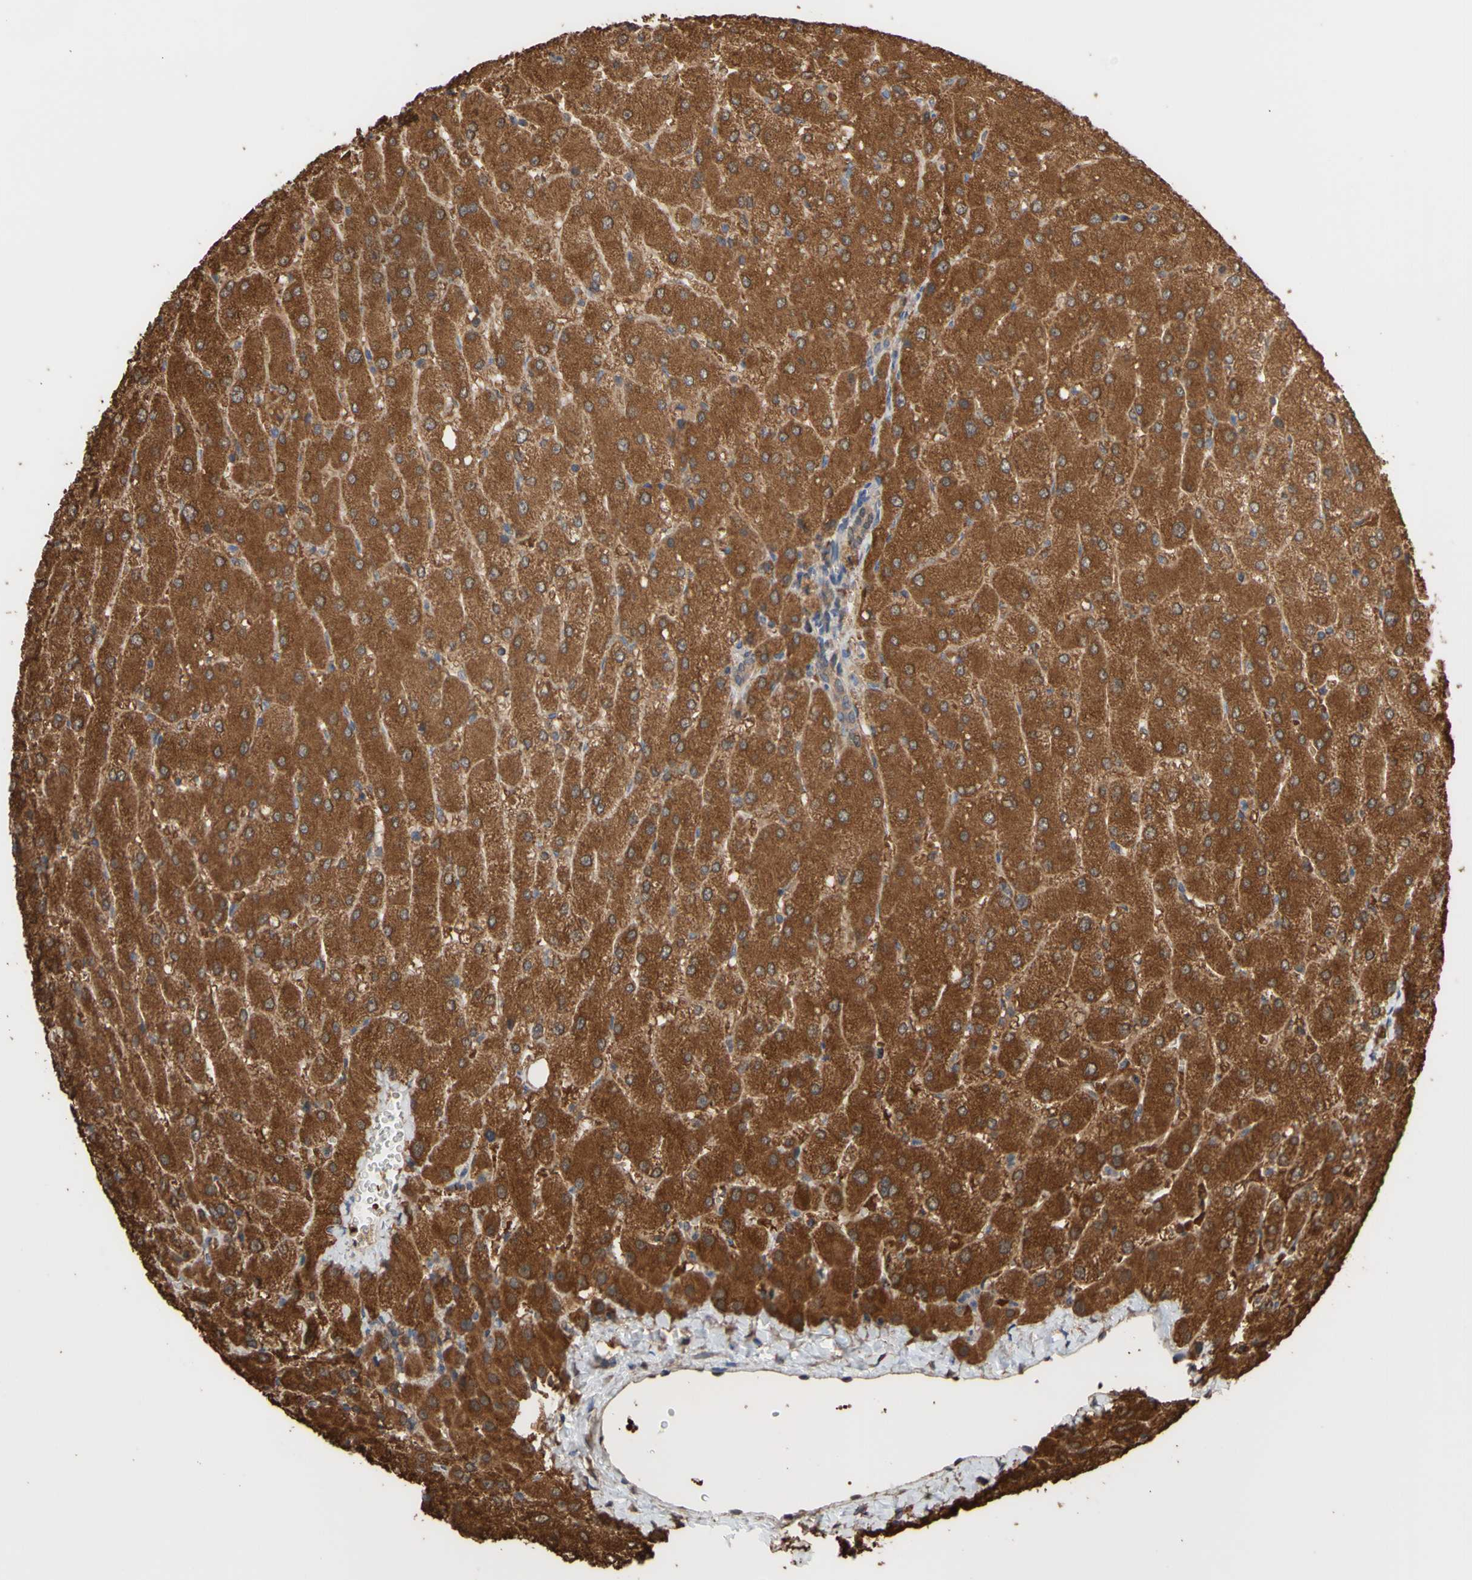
{"staining": {"intensity": "moderate", "quantity": ">75%", "location": "cytoplasmic/membranous"}, "tissue": "liver", "cell_type": "Cholangiocytes", "image_type": "normal", "snomed": [{"axis": "morphology", "description": "Normal tissue, NOS"}, {"axis": "topography", "description": "Liver"}], "caption": "A medium amount of moderate cytoplasmic/membranous expression is seen in approximately >75% of cholangiocytes in benign liver. (Brightfield microscopy of DAB IHC at high magnification).", "gene": "ALDH9A1", "patient": {"sex": "male", "age": 55}}